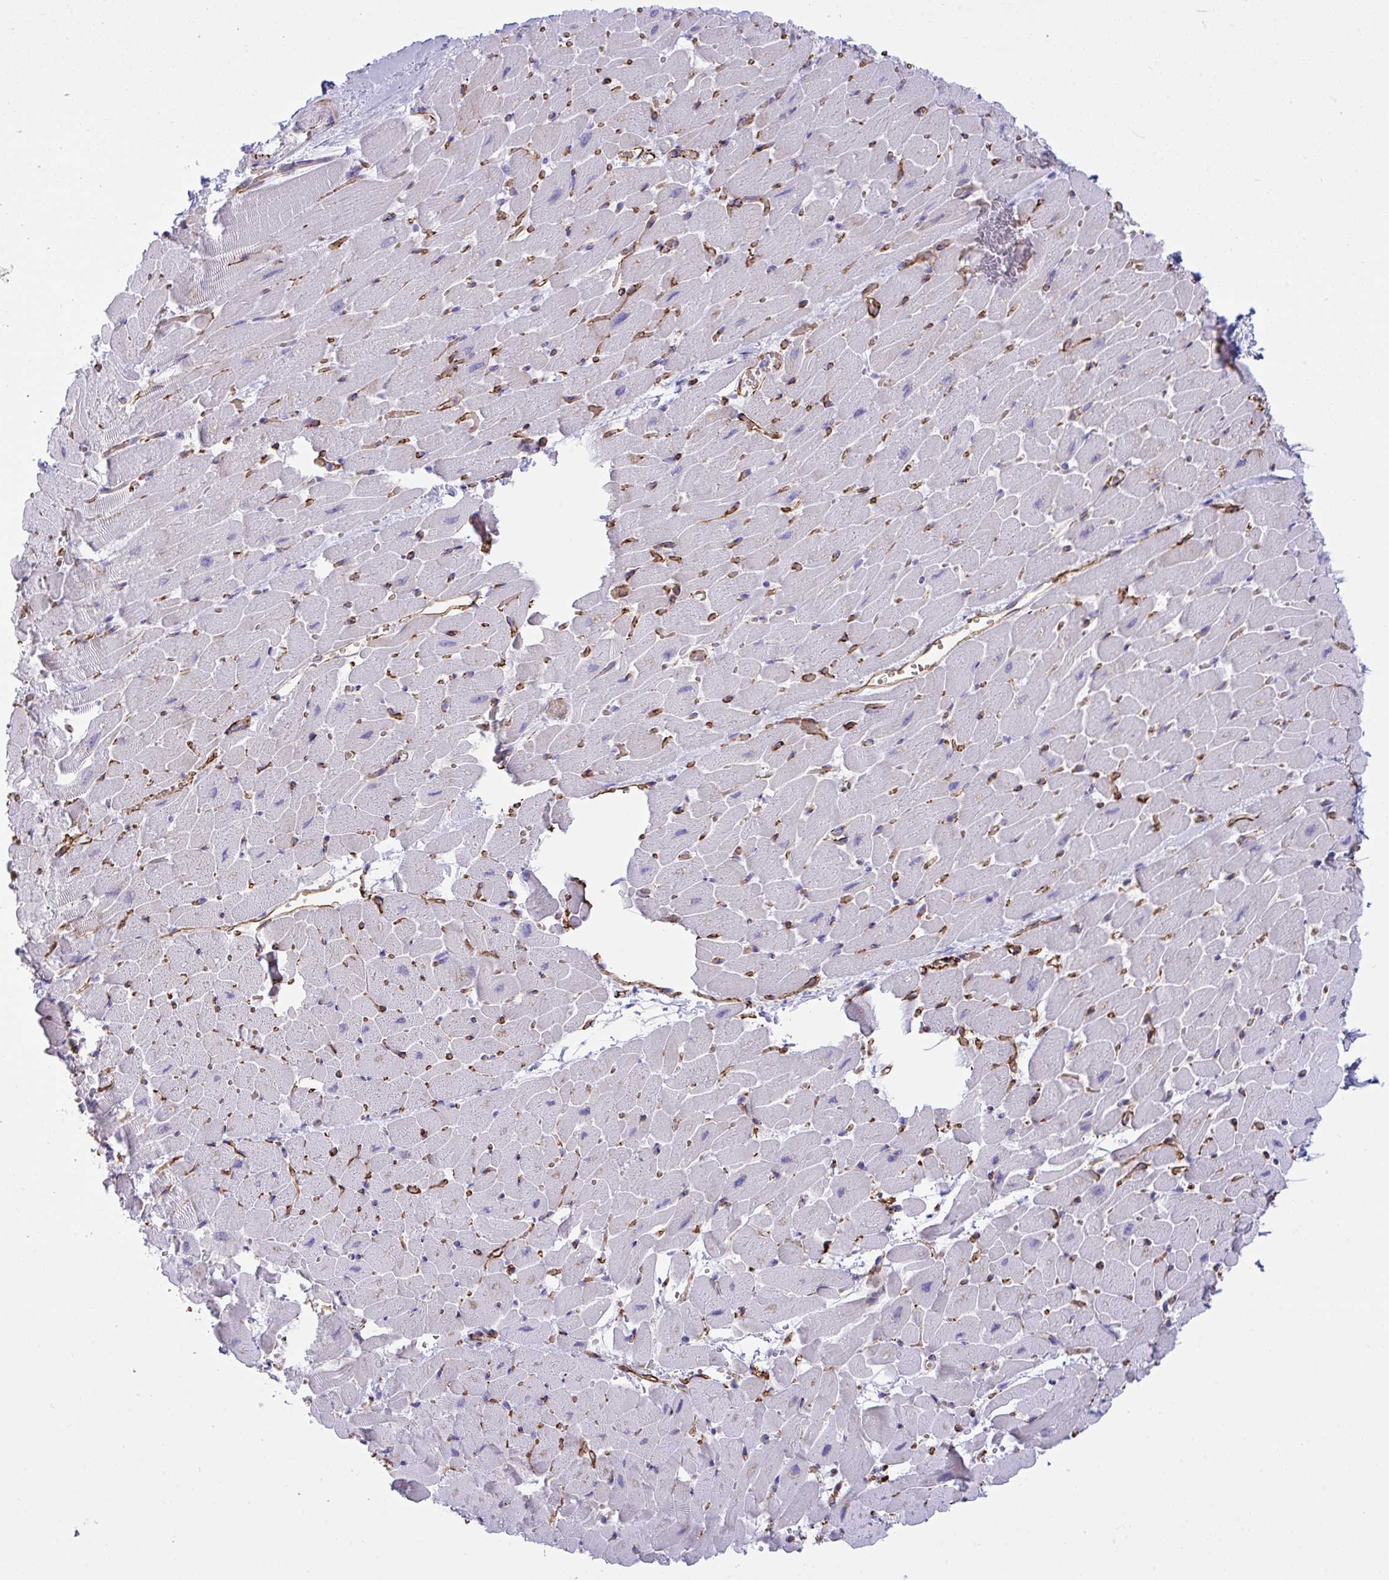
{"staining": {"intensity": "moderate", "quantity": "<25%", "location": "cytoplasmic/membranous"}, "tissue": "heart muscle", "cell_type": "Cardiomyocytes", "image_type": "normal", "snomed": [{"axis": "morphology", "description": "Normal tissue, NOS"}, {"axis": "topography", "description": "Heart"}], "caption": "Immunohistochemistry (IHC) histopathology image of normal heart muscle: human heart muscle stained using immunohistochemistry (IHC) displays low levels of moderate protein expression localized specifically in the cytoplasmic/membranous of cardiomyocytes, appearing as a cytoplasmic/membranous brown color.", "gene": "SLC35B1", "patient": {"sex": "male", "age": 37}}